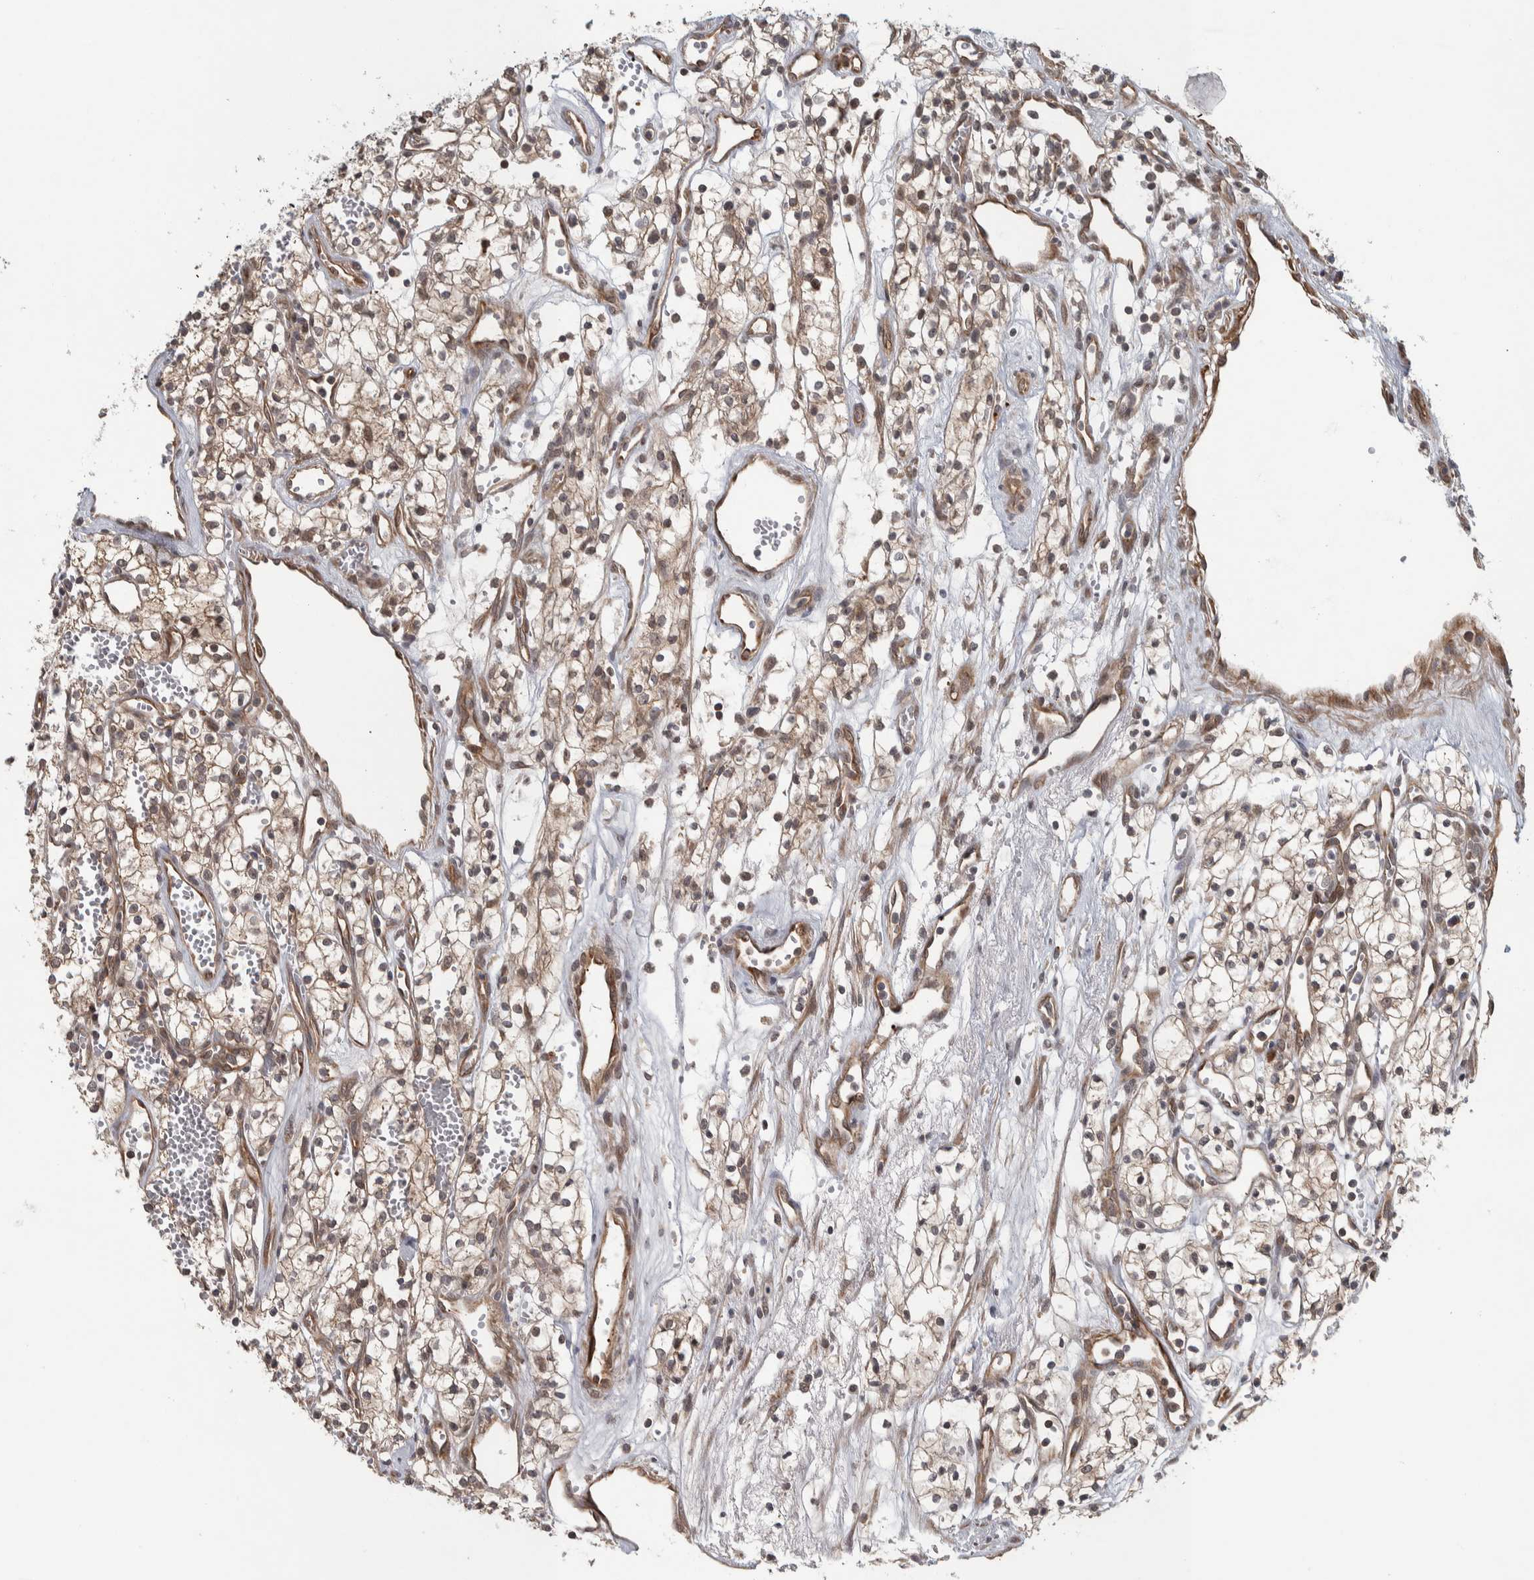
{"staining": {"intensity": "weak", "quantity": "<25%", "location": "cytoplasmic/membranous"}, "tissue": "renal cancer", "cell_type": "Tumor cells", "image_type": "cancer", "snomed": [{"axis": "morphology", "description": "Adenocarcinoma, NOS"}, {"axis": "topography", "description": "Kidney"}], "caption": "There is no significant expression in tumor cells of adenocarcinoma (renal).", "gene": "TBC1D31", "patient": {"sex": "male", "age": 59}}